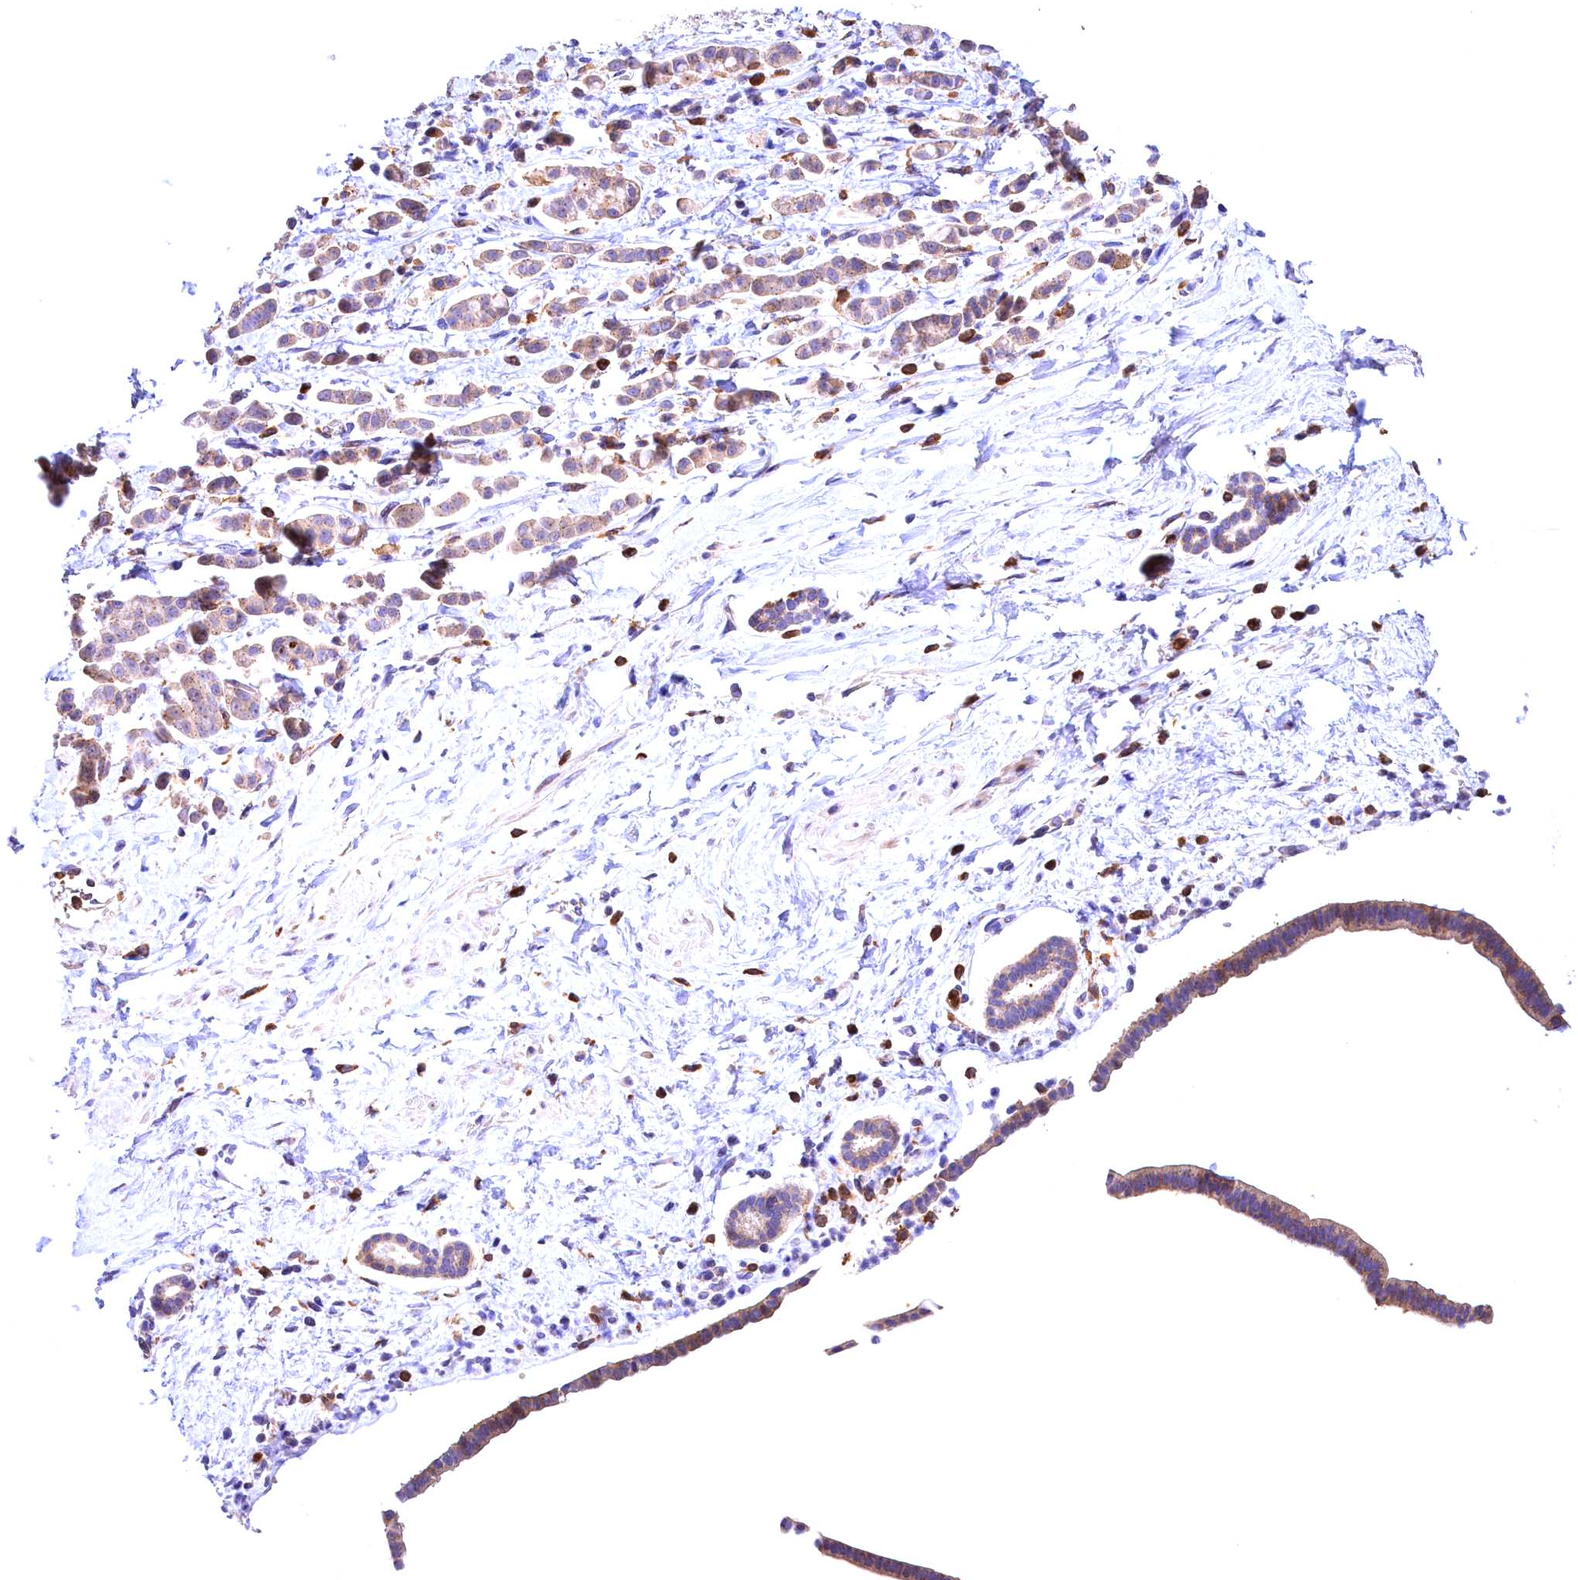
{"staining": {"intensity": "moderate", "quantity": ">75%", "location": "cytoplasmic/membranous"}, "tissue": "pancreatic cancer", "cell_type": "Tumor cells", "image_type": "cancer", "snomed": [{"axis": "morphology", "description": "Normal tissue, NOS"}, {"axis": "morphology", "description": "Adenocarcinoma, NOS"}, {"axis": "topography", "description": "Pancreas"}], "caption": "This image shows IHC staining of human pancreatic cancer, with medium moderate cytoplasmic/membranous expression in about >75% of tumor cells.", "gene": "NAIP", "patient": {"sex": "female", "age": 64}}